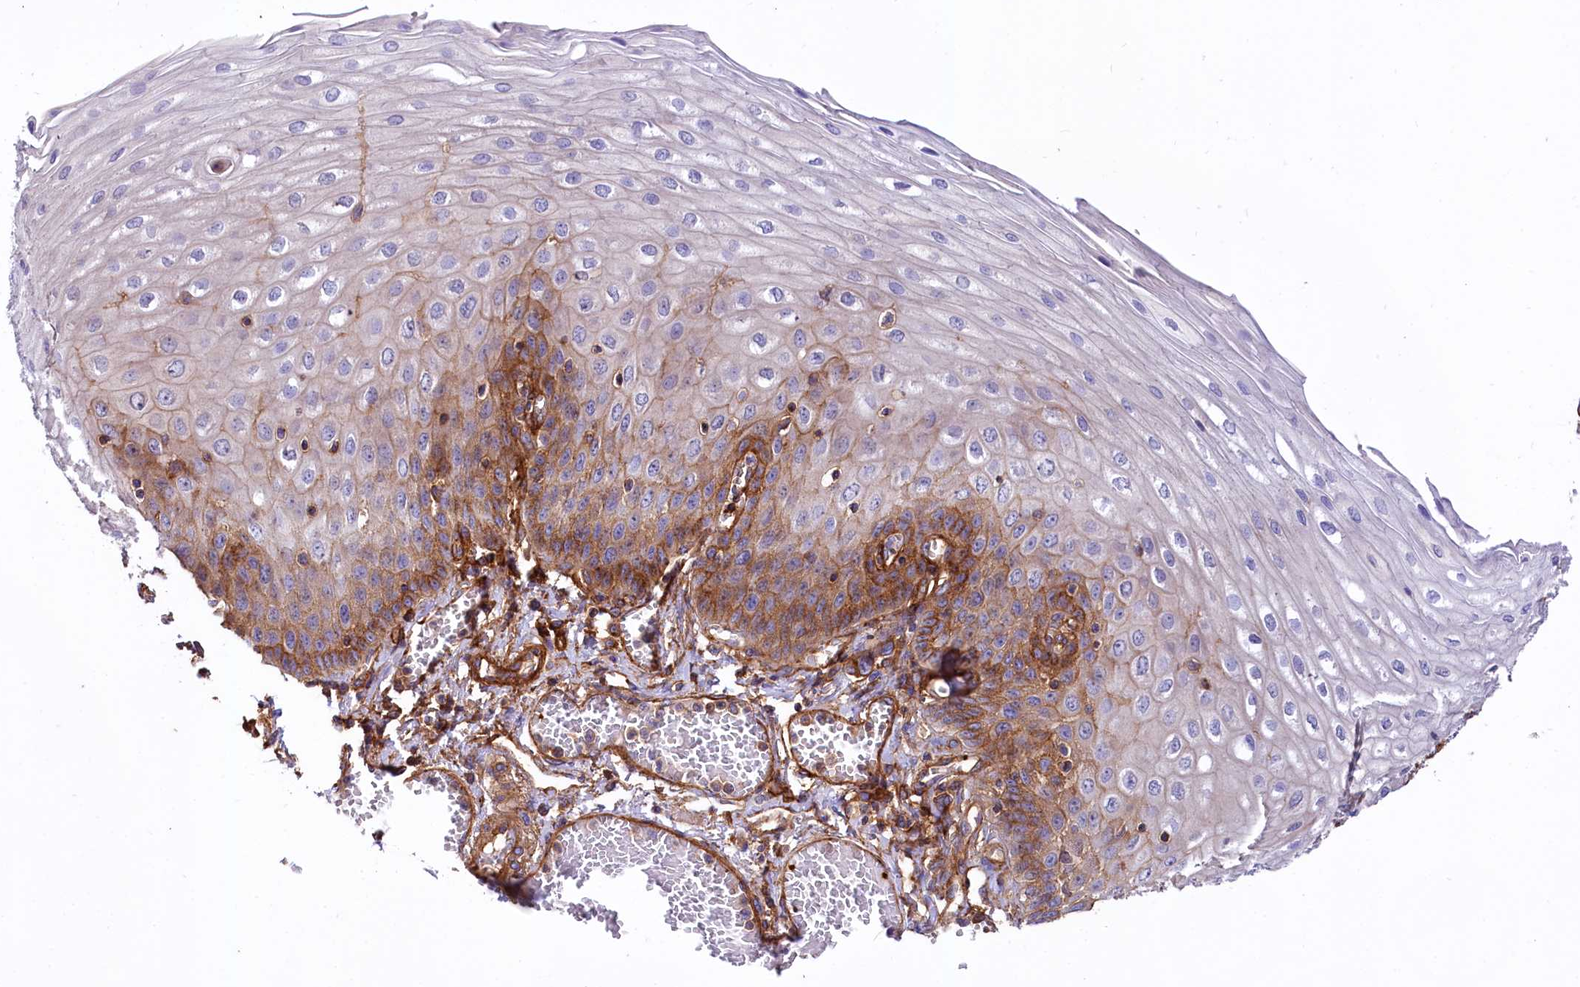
{"staining": {"intensity": "strong", "quantity": "25%-75%", "location": "cytoplasmic/membranous"}, "tissue": "esophagus", "cell_type": "Squamous epithelial cells", "image_type": "normal", "snomed": [{"axis": "morphology", "description": "Normal tissue, NOS"}, {"axis": "topography", "description": "Esophagus"}], "caption": "This micrograph reveals benign esophagus stained with immunohistochemistry (IHC) to label a protein in brown. The cytoplasmic/membranous of squamous epithelial cells show strong positivity for the protein. Nuclei are counter-stained blue.", "gene": "ANO6", "patient": {"sex": "male", "age": 81}}